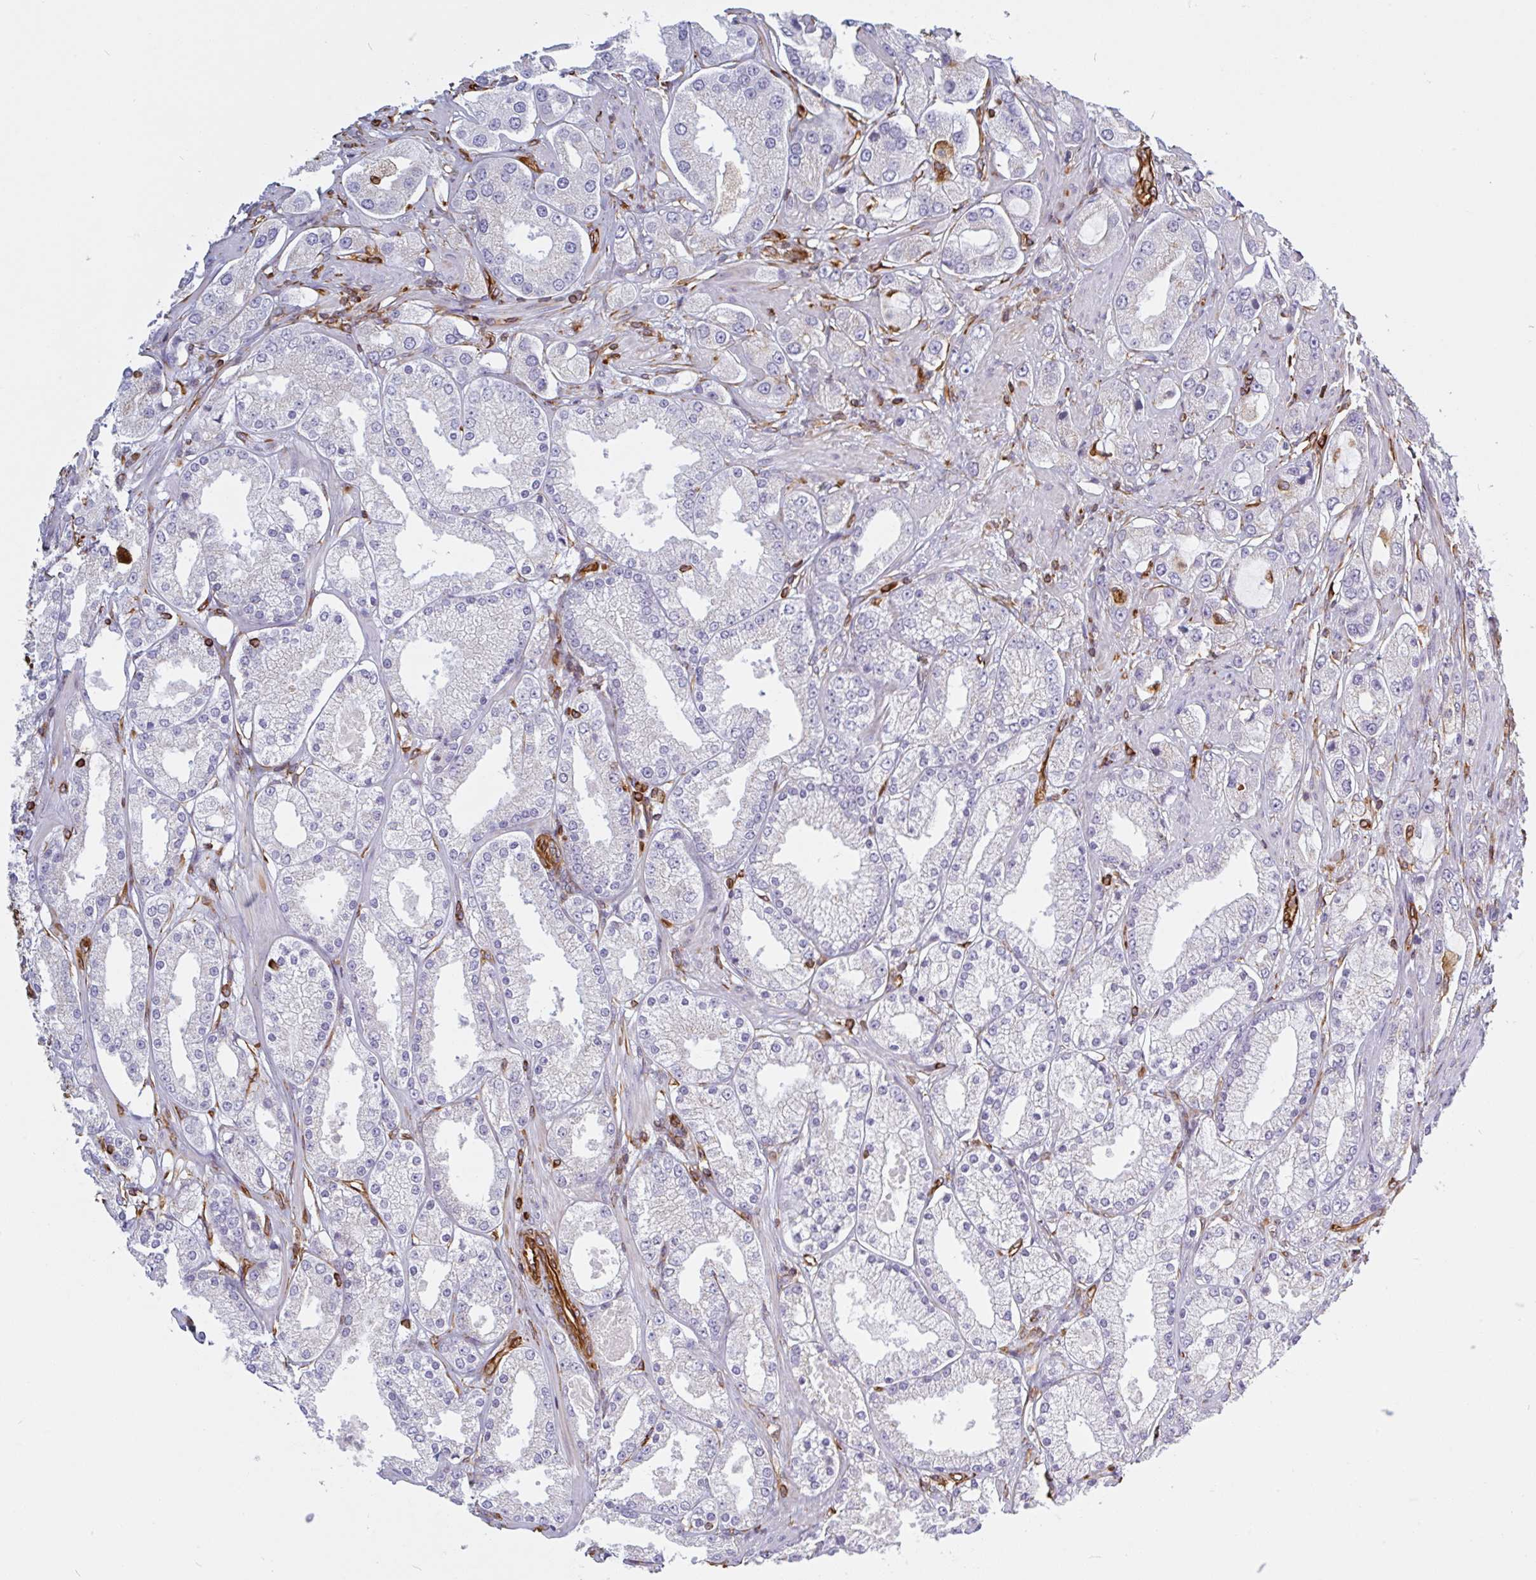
{"staining": {"intensity": "negative", "quantity": "none", "location": "none"}, "tissue": "prostate cancer", "cell_type": "Tumor cells", "image_type": "cancer", "snomed": [{"axis": "morphology", "description": "Adenocarcinoma, High grade"}, {"axis": "topography", "description": "Prostate"}], "caption": "DAB immunohistochemical staining of prostate high-grade adenocarcinoma exhibits no significant staining in tumor cells.", "gene": "PPFIA1", "patient": {"sex": "male", "age": 68}}